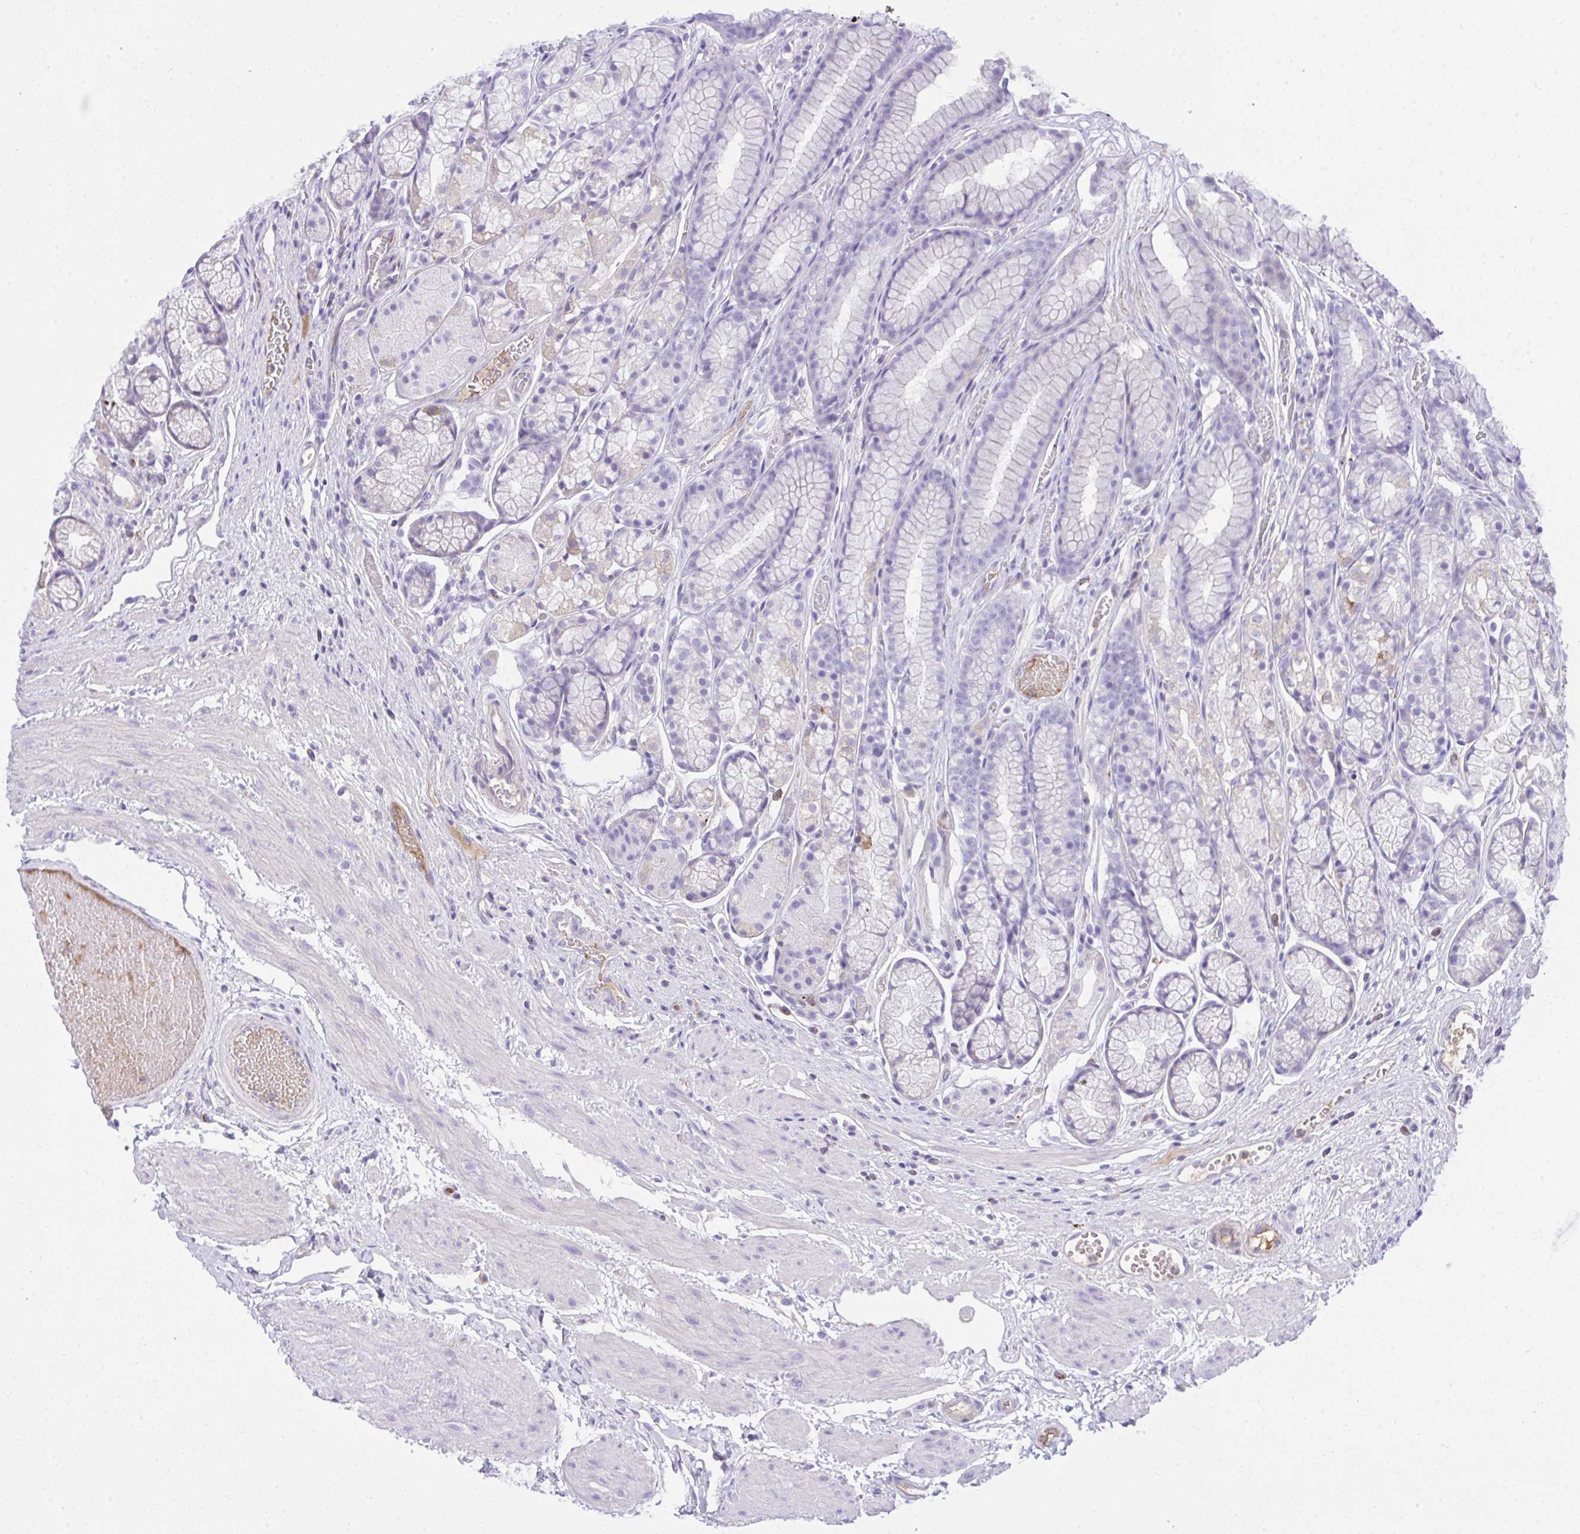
{"staining": {"intensity": "moderate", "quantity": "<25%", "location": "cytoplasmic/membranous"}, "tissue": "stomach", "cell_type": "Glandular cells", "image_type": "normal", "snomed": [{"axis": "morphology", "description": "Normal tissue, NOS"}, {"axis": "topography", "description": "Smooth muscle"}, {"axis": "topography", "description": "Stomach"}], "caption": "Approximately <25% of glandular cells in unremarkable human stomach reveal moderate cytoplasmic/membranous protein positivity as visualized by brown immunohistochemical staining.", "gene": "HRG", "patient": {"sex": "male", "age": 70}}